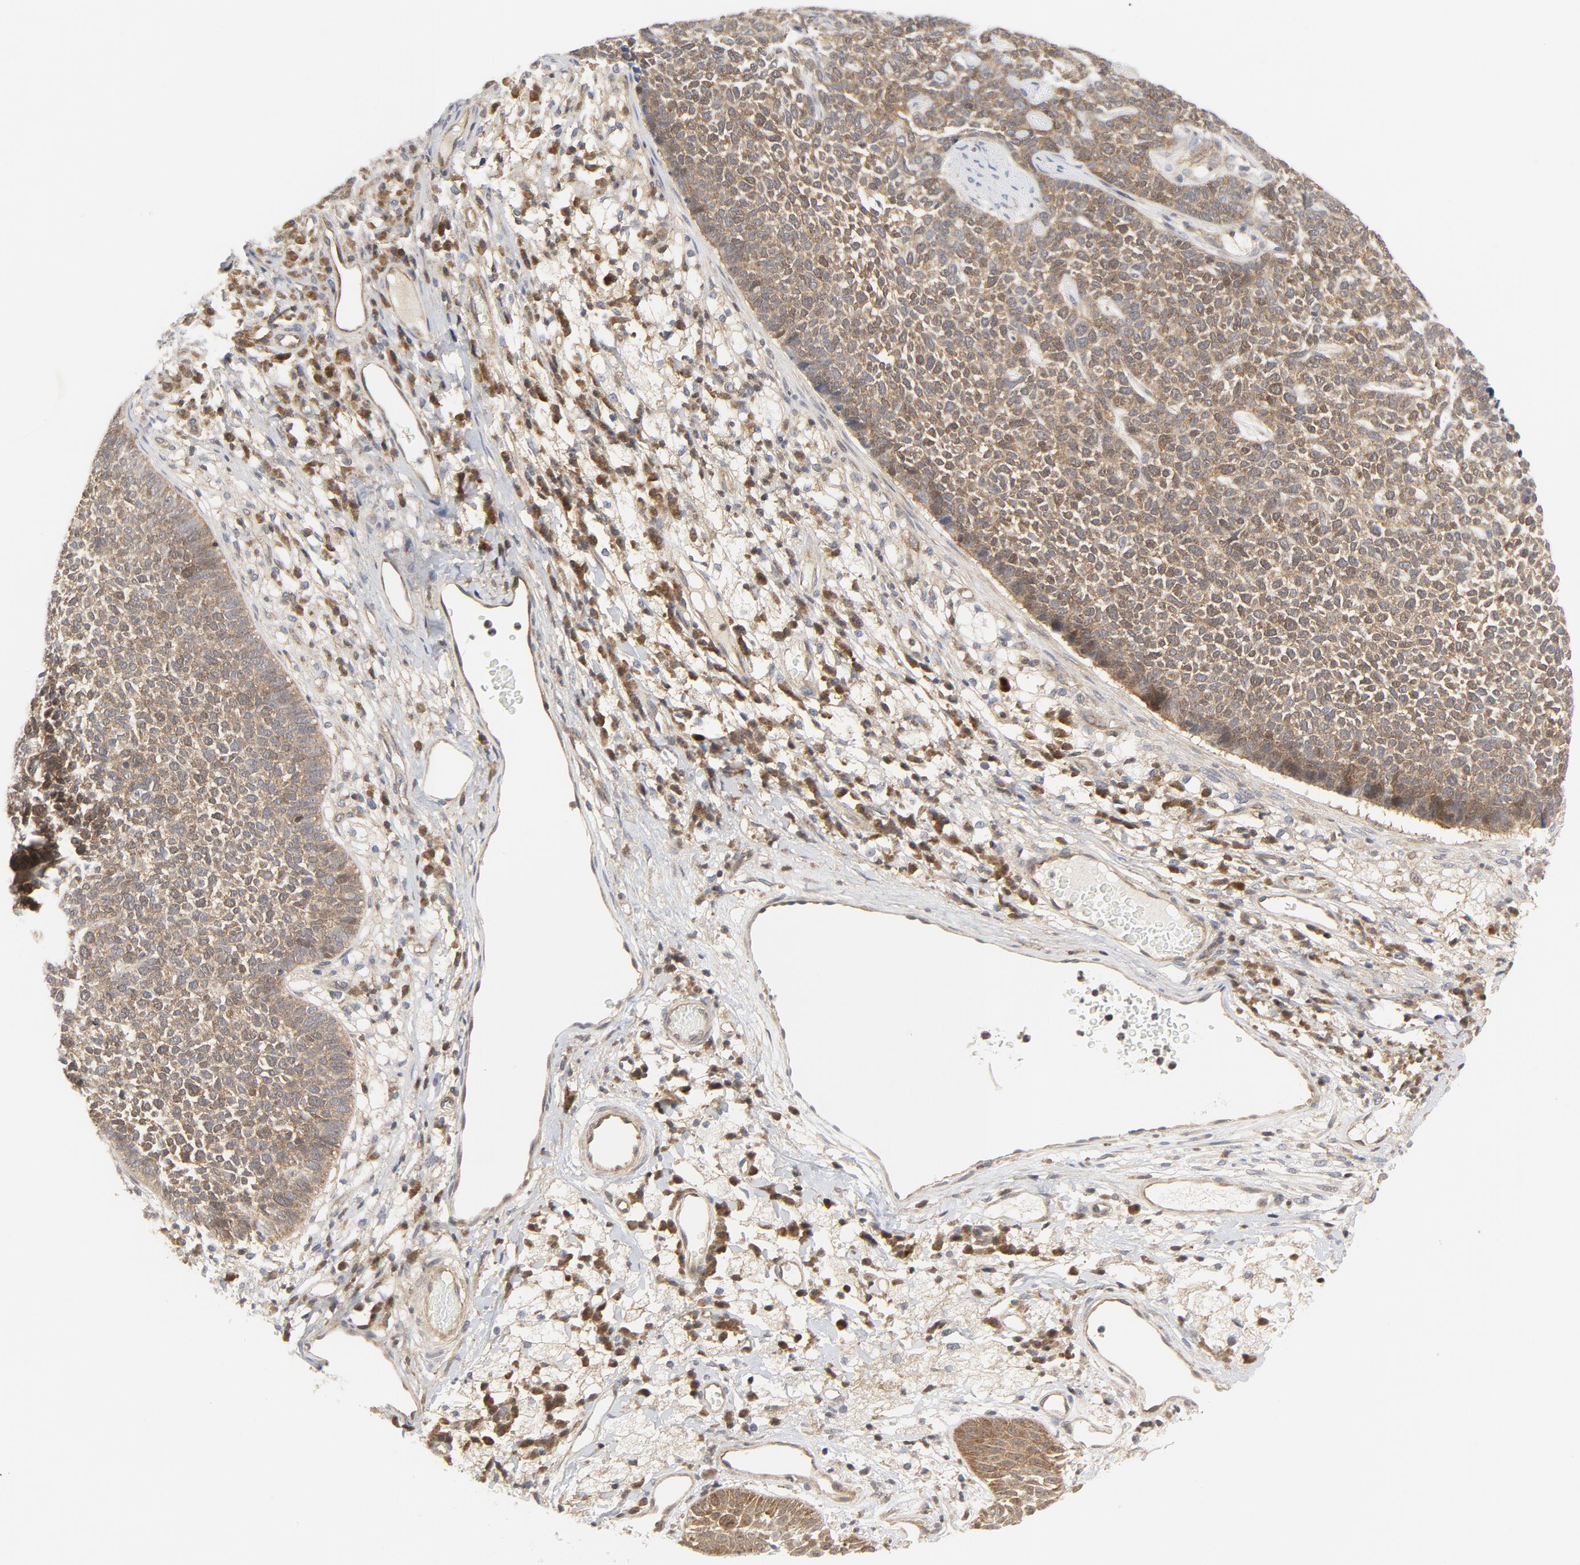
{"staining": {"intensity": "weak", "quantity": ">75%", "location": "cytoplasmic/membranous"}, "tissue": "skin cancer", "cell_type": "Tumor cells", "image_type": "cancer", "snomed": [{"axis": "morphology", "description": "Basal cell carcinoma"}, {"axis": "topography", "description": "Skin"}], "caption": "About >75% of tumor cells in human skin cancer show weak cytoplasmic/membranous protein expression as visualized by brown immunohistochemical staining.", "gene": "MAP2K7", "patient": {"sex": "female", "age": 84}}